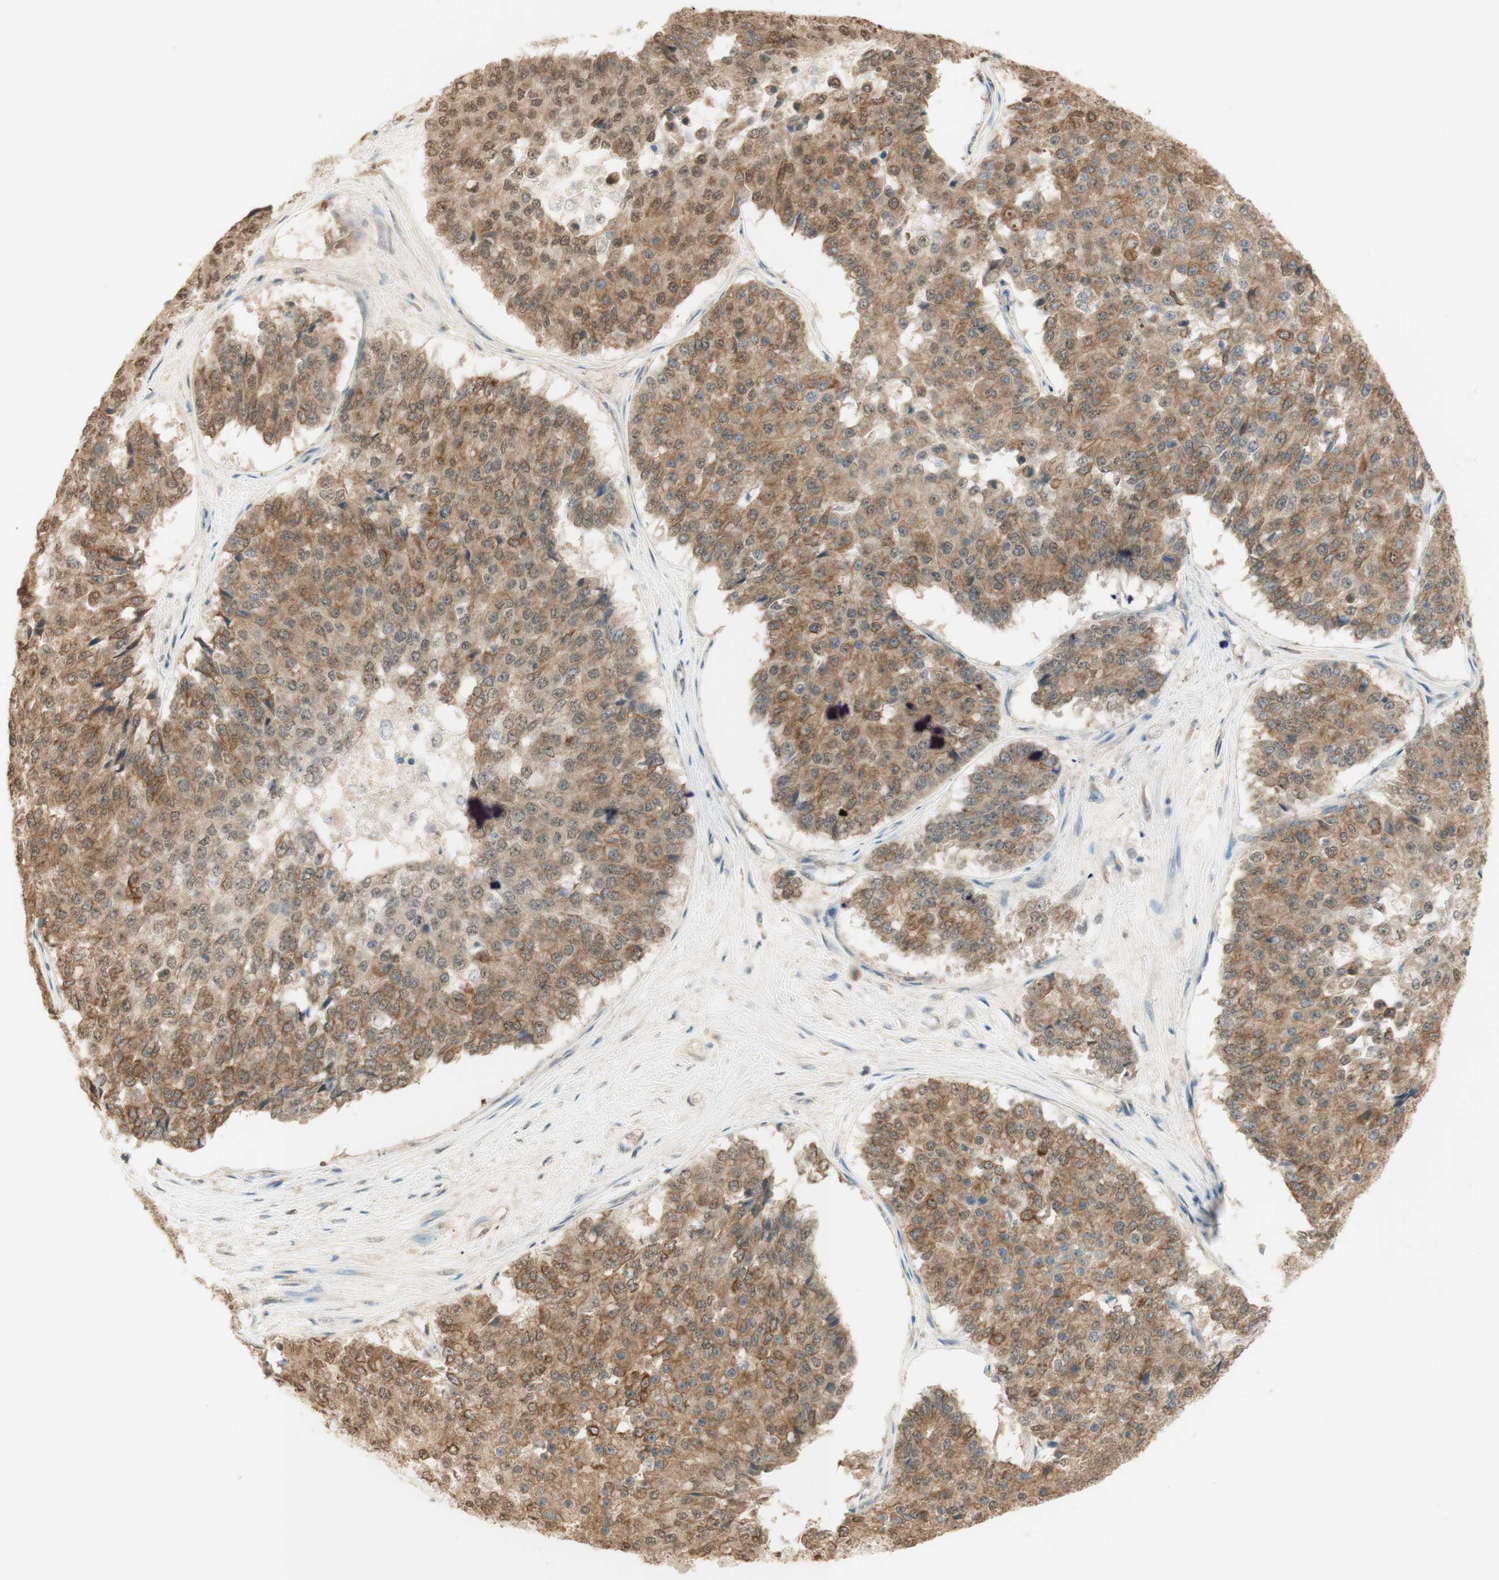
{"staining": {"intensity": "moderate", "quantity": ">75%", "location": "cytoplasmic/membranous,nuclear"}, "tissue": "pancreatic cancer", "cell_type": "Tumor cells", "image_type": "cancer", "snomed": [{"axis": "morphology", "description": "Adenocarcinoma, NOS"}, {"axis": "topography", "description": "Pancreas"}], "caption": "Pancreatic cancer (adenocarcinoma) was stained to show a protein in brown. There is medium levels of moderate cytoplasmic/membranous and nuclear staining in about >75% of tumor cells.", "gene": "SPINT2", "patient": {"sex": "male", "age": 50}}